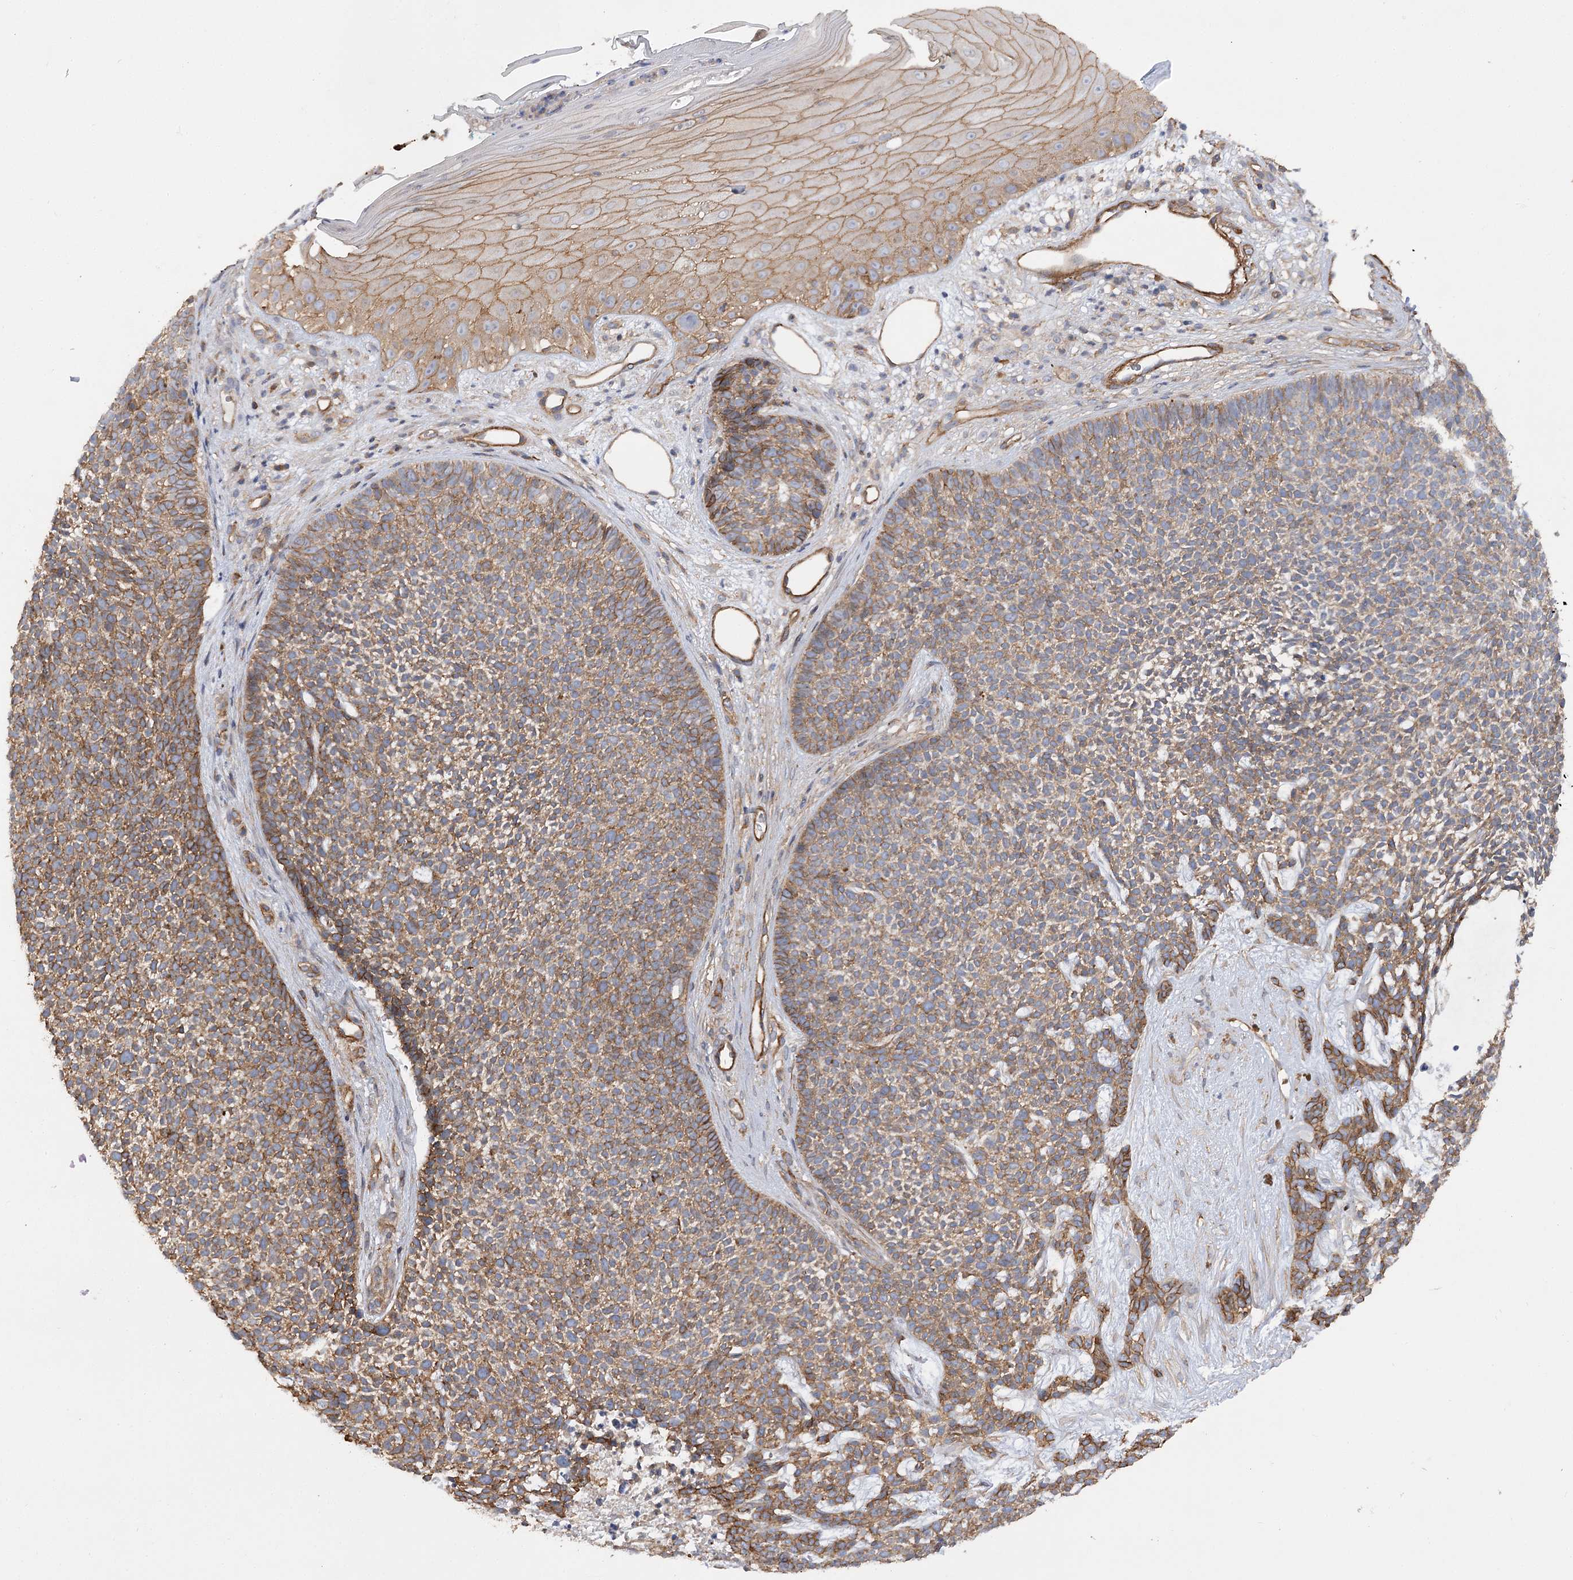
{"staining": {"intensity": "moderate", "quantity": ">75%", "location": "cytoplasmic/membranous"}, "tissue": "skin cancer", "cell_type": "Tumor cells", "image_type": "cancer", "snomed": [{"axis": "morphology", "description": "Basal cell carcinoma"}, {"axis": "topography", "description": "Skin"}], "caption": "A high-resolution micrograph shows immunohistochemistry staining of skin cancer (basal cell carcinoma), which demonstrates moderate cytoplasmic/membranous expression in approximately >75% of tumor cells.", "gene": "SYNPO2", "patient": {"sex": "female", "age": 84}}